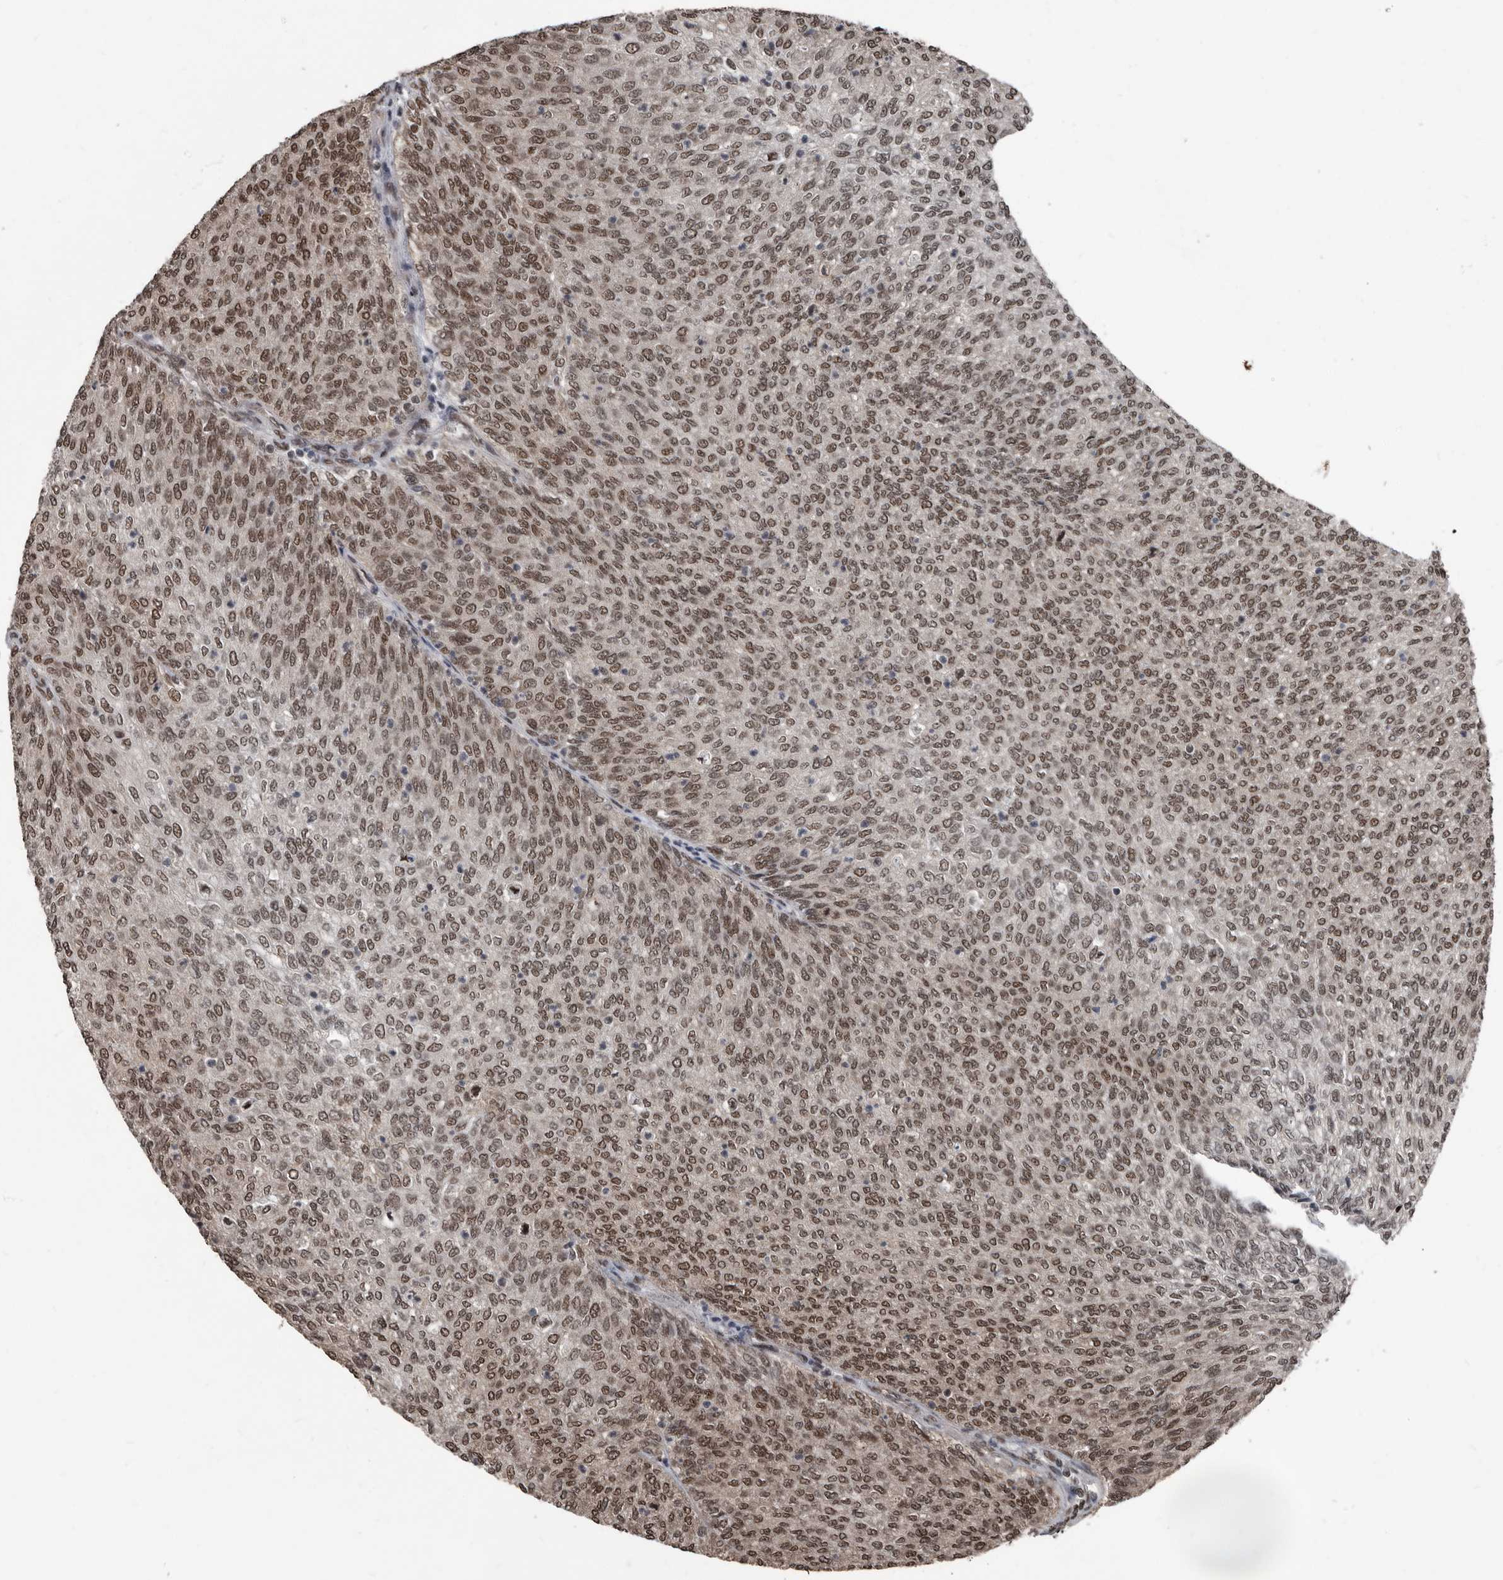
{"staining": {"intensity": "moderate", "quantity": ">75%", "location": "nuclear"}, "tissue": "urothelial cancer", "cell_type": "Tumor cells", "image_type": "cancer", "snomed": [{"axis": "morphology", "description": "Urothelial carcinoma, Low grade"}, {"axis": "topography", "description": "Urinary bladder"}], "caption": "IHC of human urothelial cancer demonstrates medium levels of moderate nuclear staining in about >75% of tumor cells.", "gene": "CHD1L", "patient": {"sex": "female", "age": 79}}